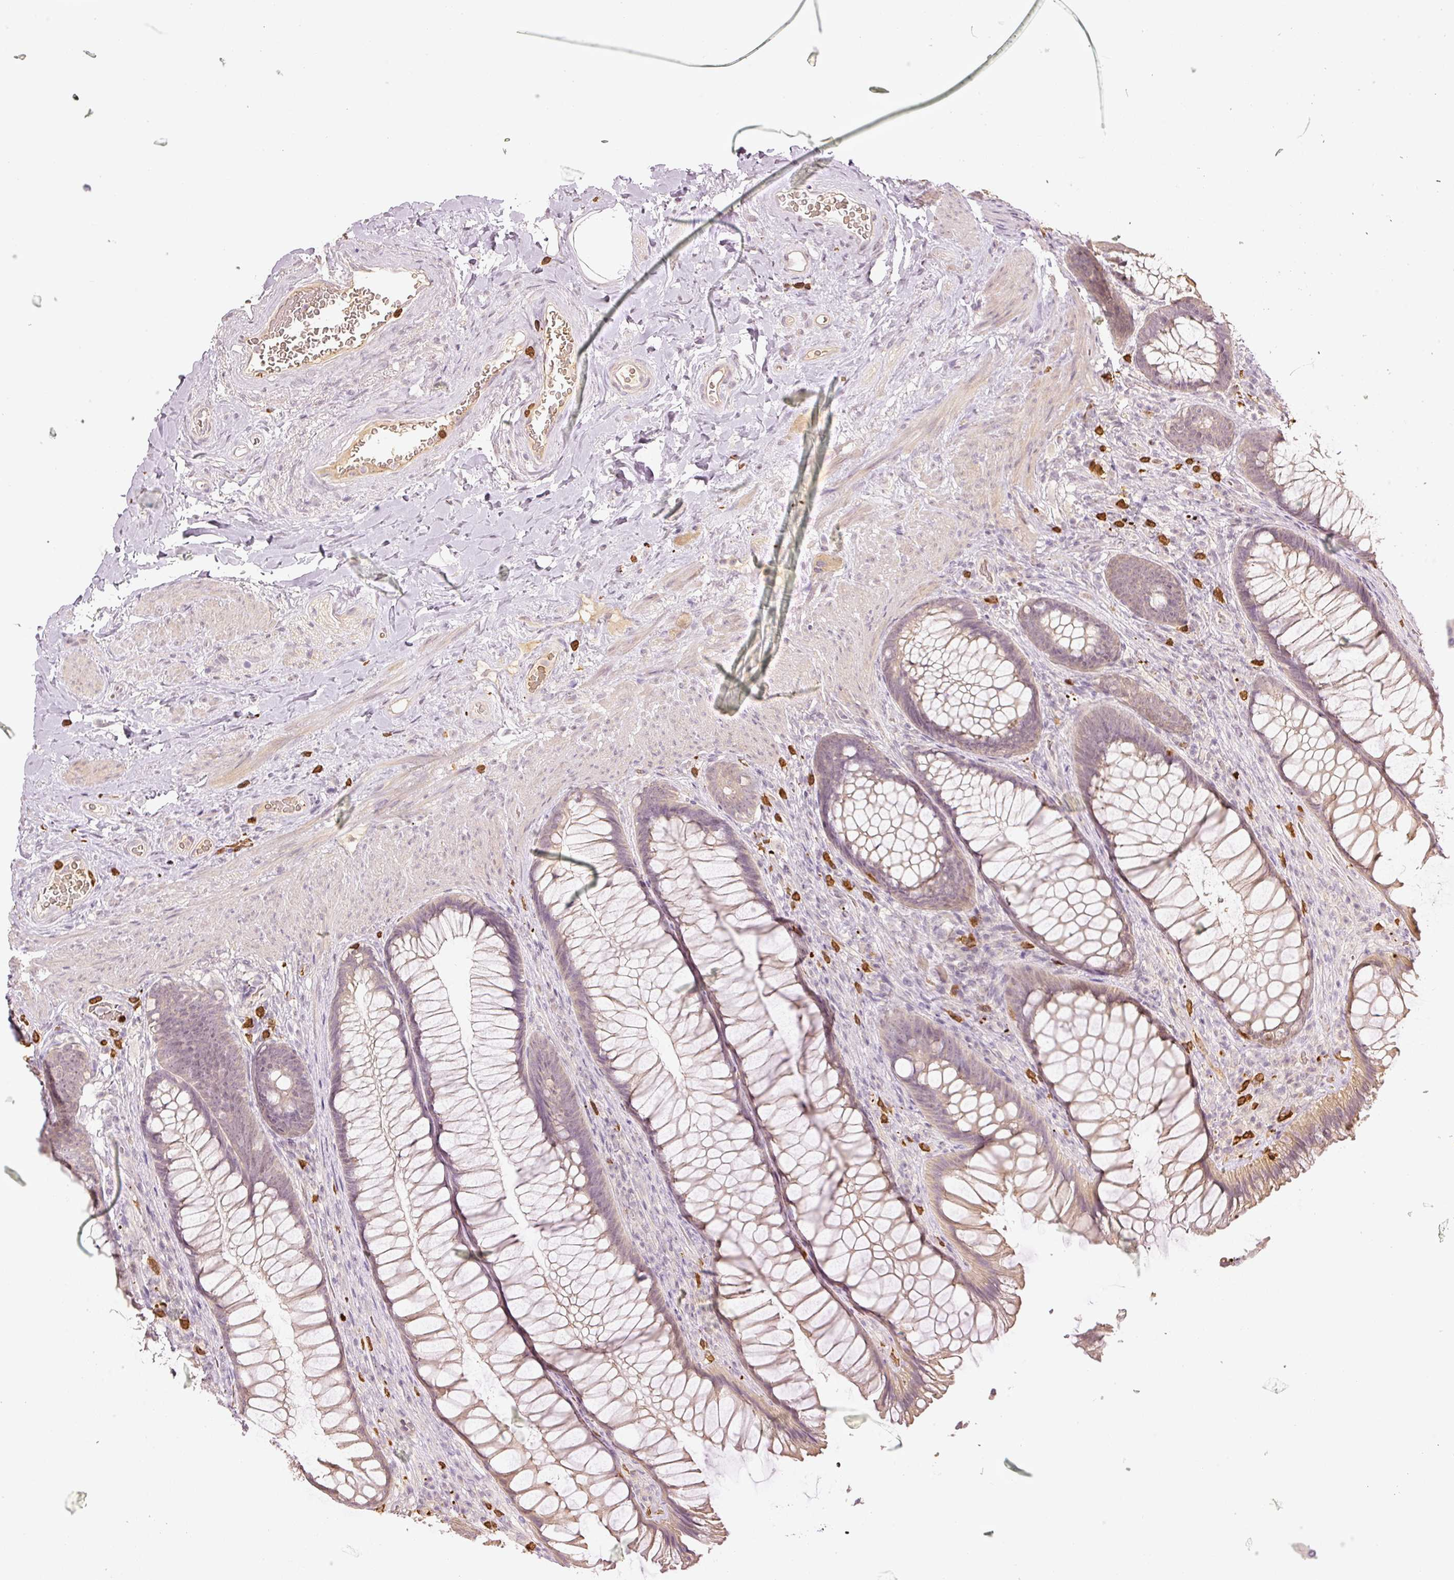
{"staining": {"intensity": "moderate", "quantity": "25%-75%", "location": "cytoplasmic/membranous"}, "tissue": "rectum", "cell_type": "Glandular cells", "image_type": "normal", "snomed": [{"axis": "morphology", "description": "Normal tissue, NOS"}, {"axis": "topography", "description": "Rectum"}], "caption": "Brown immunohistochemical staining in unremarkable human rectum displays moderate cytoplasmic/membranous expression in approximately 25%-75% of glandular cells.", "gene": "GZMA", "patient": {"sex": "male", "age": 53}}